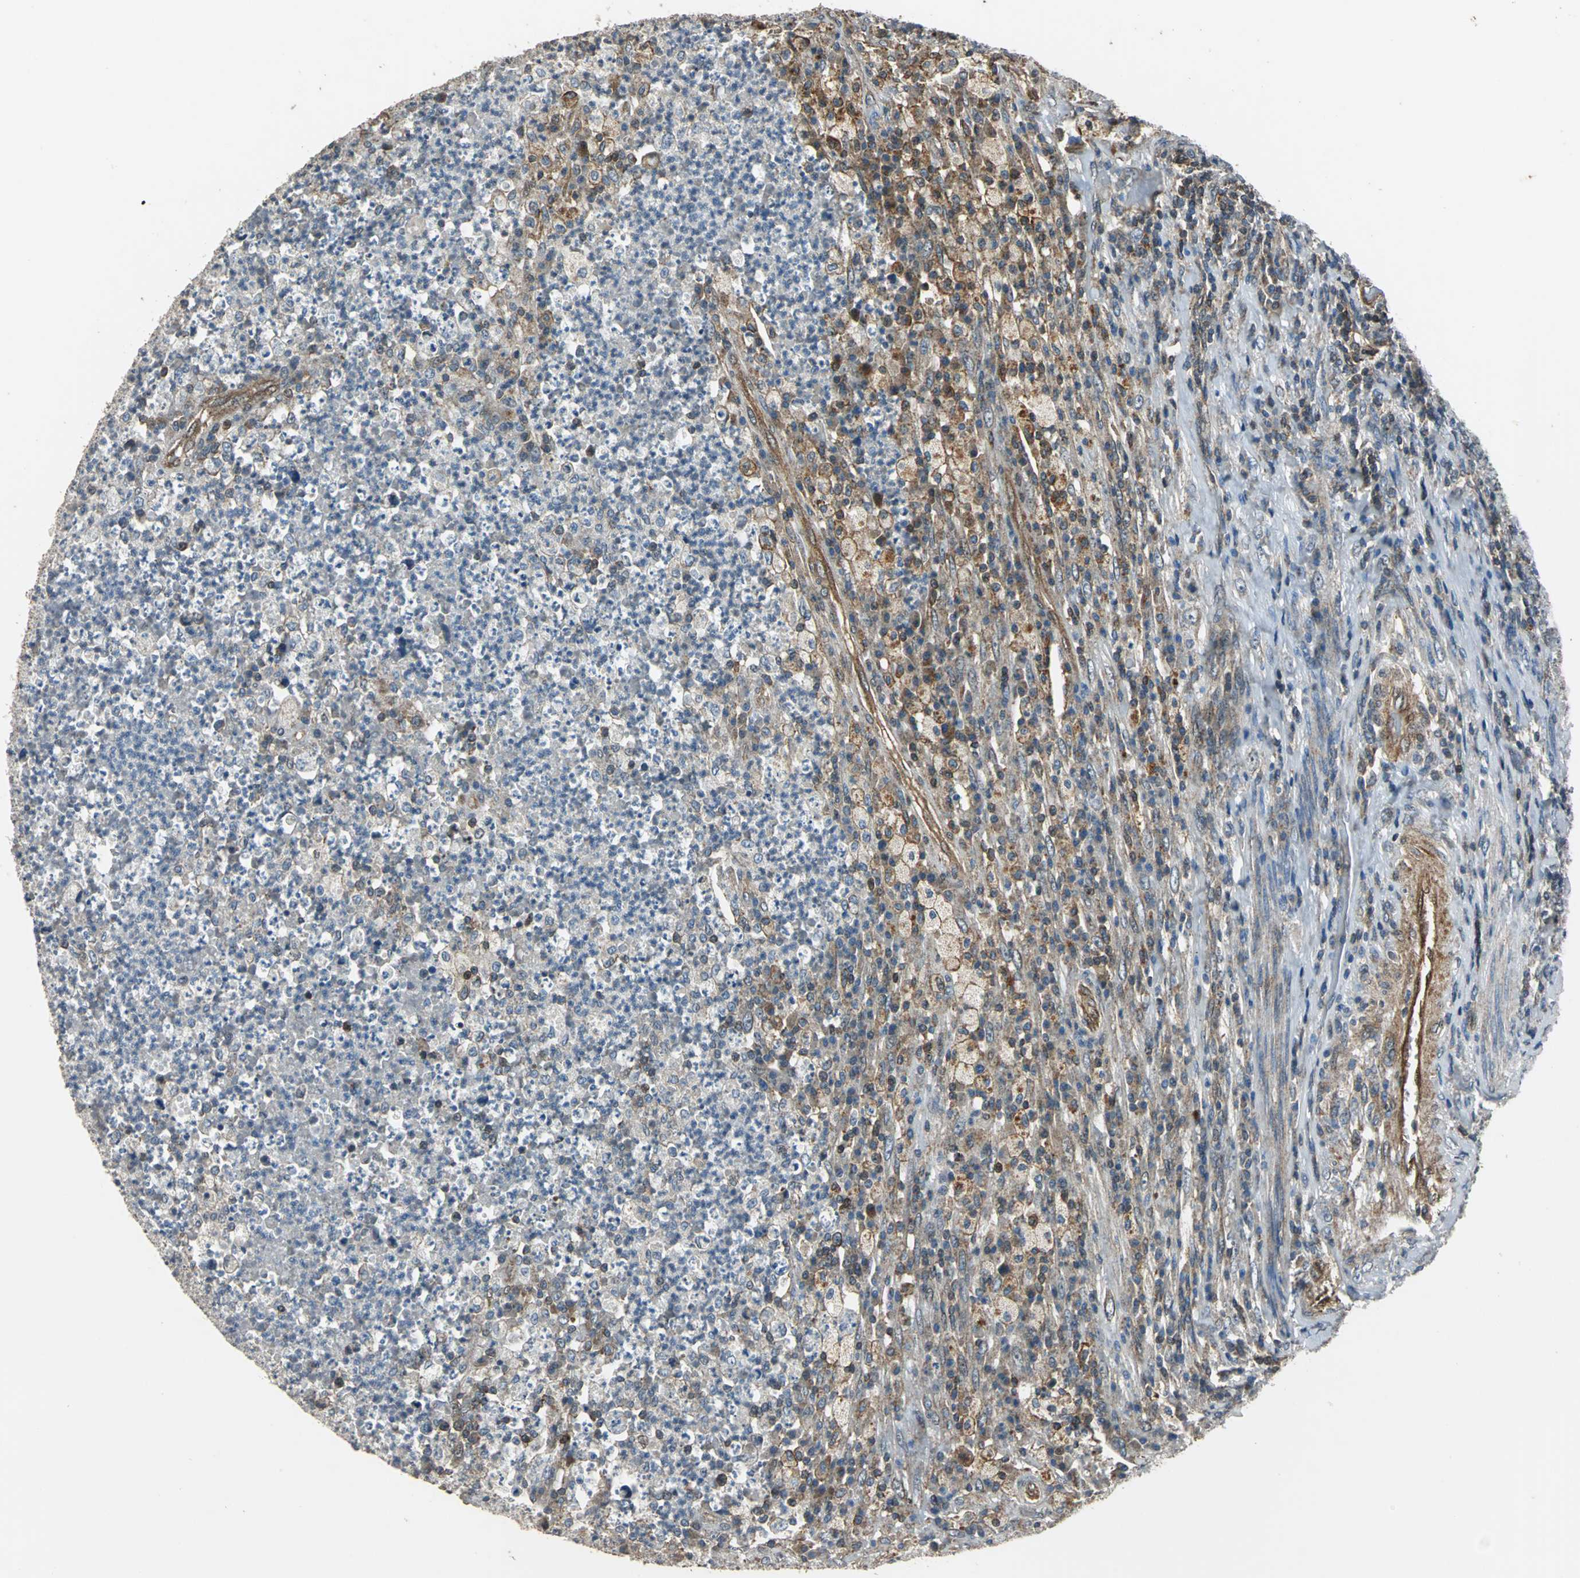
{"staining": {"intensity": "moderate", "quantity": ">75%", "location": "cytoplasmic/membranous"}, "tissue": "testis cancer", "cell_type": "Tumor cells", "image_type": "cancer", "snomed": [{"axis": "morphology", "description": "Necrosis, NOS"}, {"axis": "morphology", "description": "Carcinoma, Embryonal, NOS"}, {"axis": "topography", "description": "Testis"}], "caption": "The photomicrograph exhibits staining of testis cancer, revealing moderate cytoplasmic/membranous protein staining (brown color) within tumor cells.", "gene": "DNAJB4", "patient": {"sex": "male", "age": 19}}